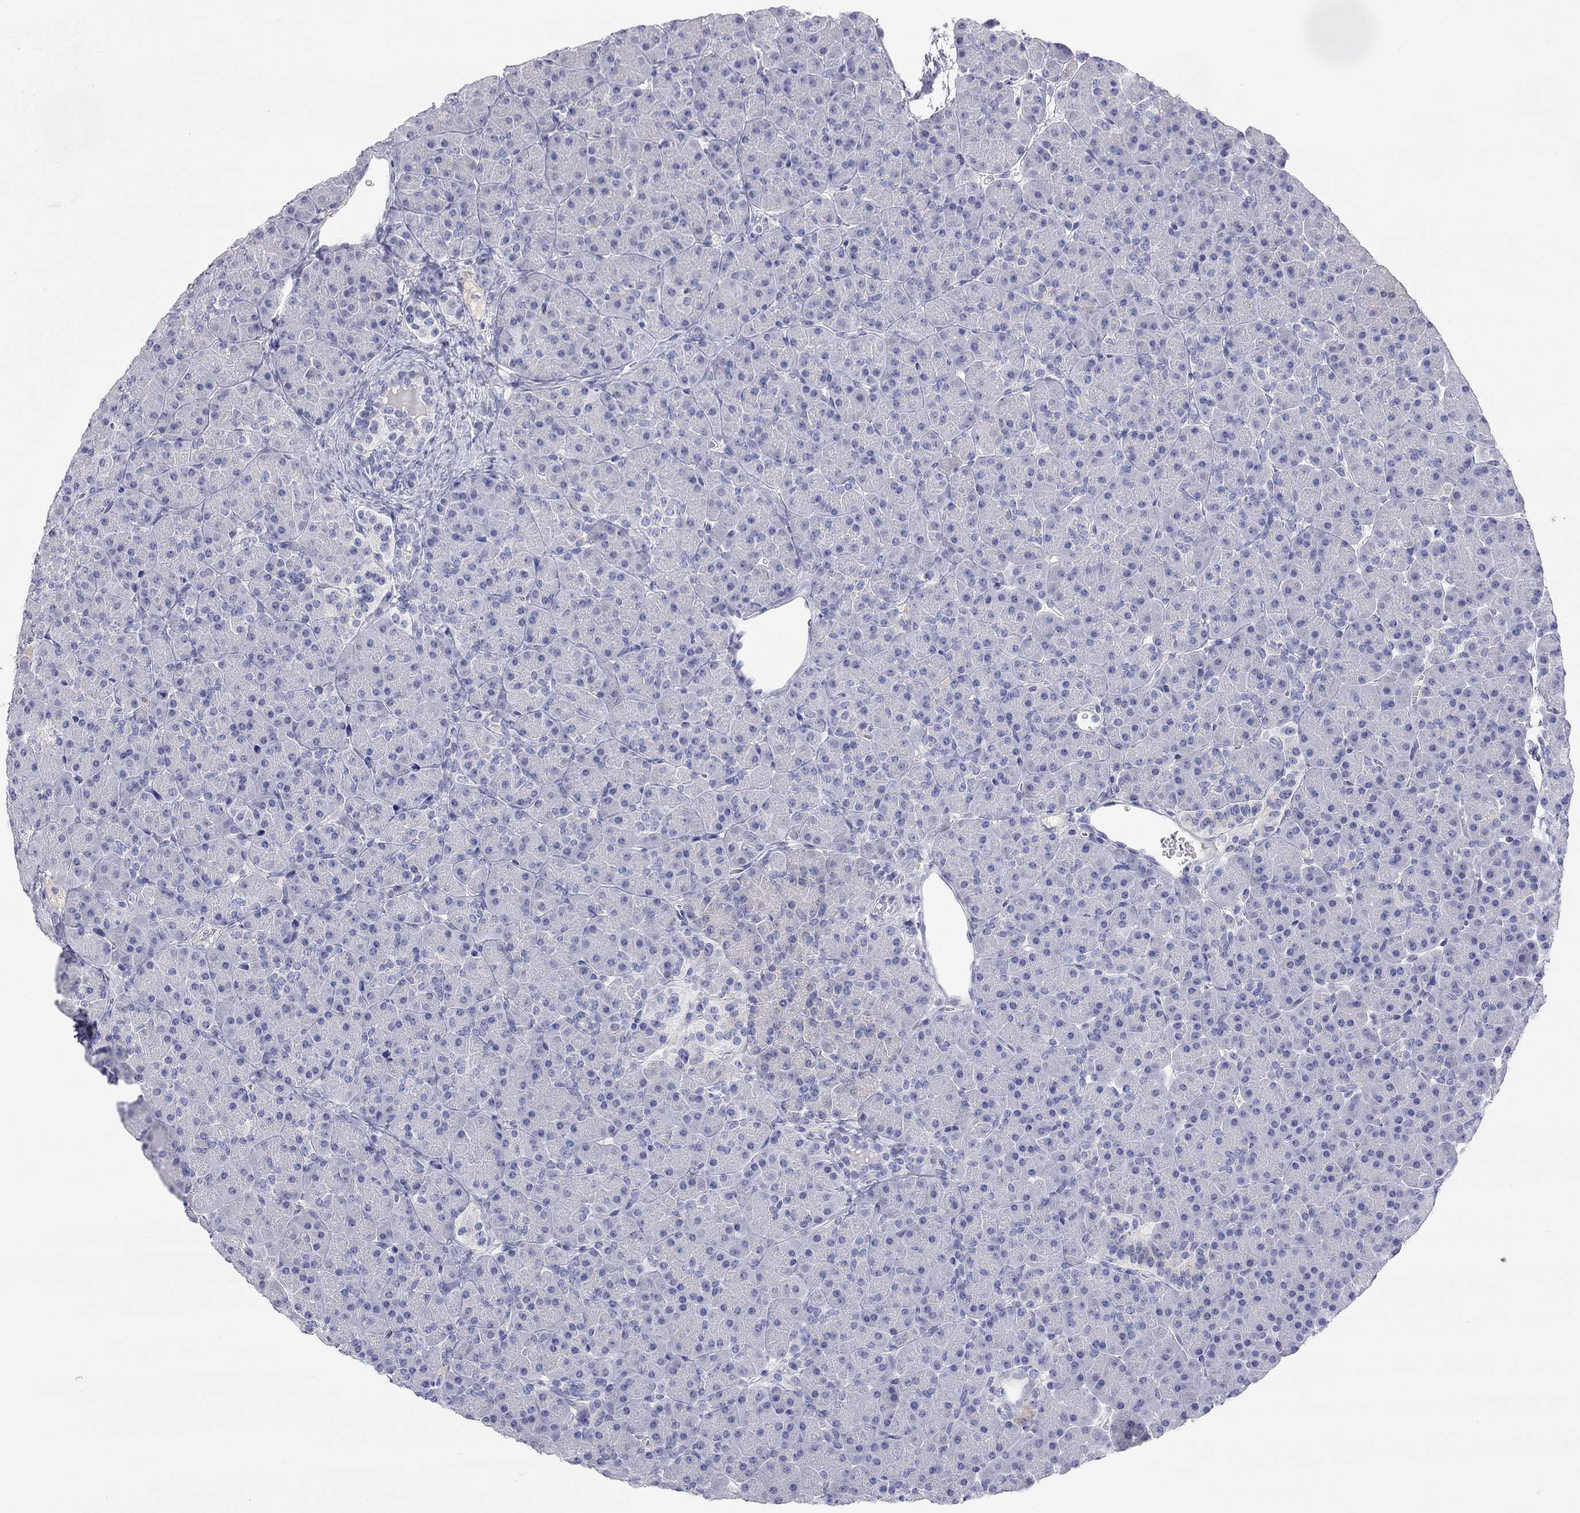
{"staining": {"intensity": "negative", "quantity": "none", "location": "none"}, "tissue": "pancreas", "cell_type": "Exocrine glandular cells", "image_type": "normal", "snomed": [{"axis": "morphology", "description": "Normal tissue, NOS"}, {"axis": "topography", "description": "Pancreas"}], "caption": "IHC of benign pancreas demonstrates no staining in exocrine glandular cells.", "gene": "ST7L", "patient": {"sex": "female", "age": 44}}